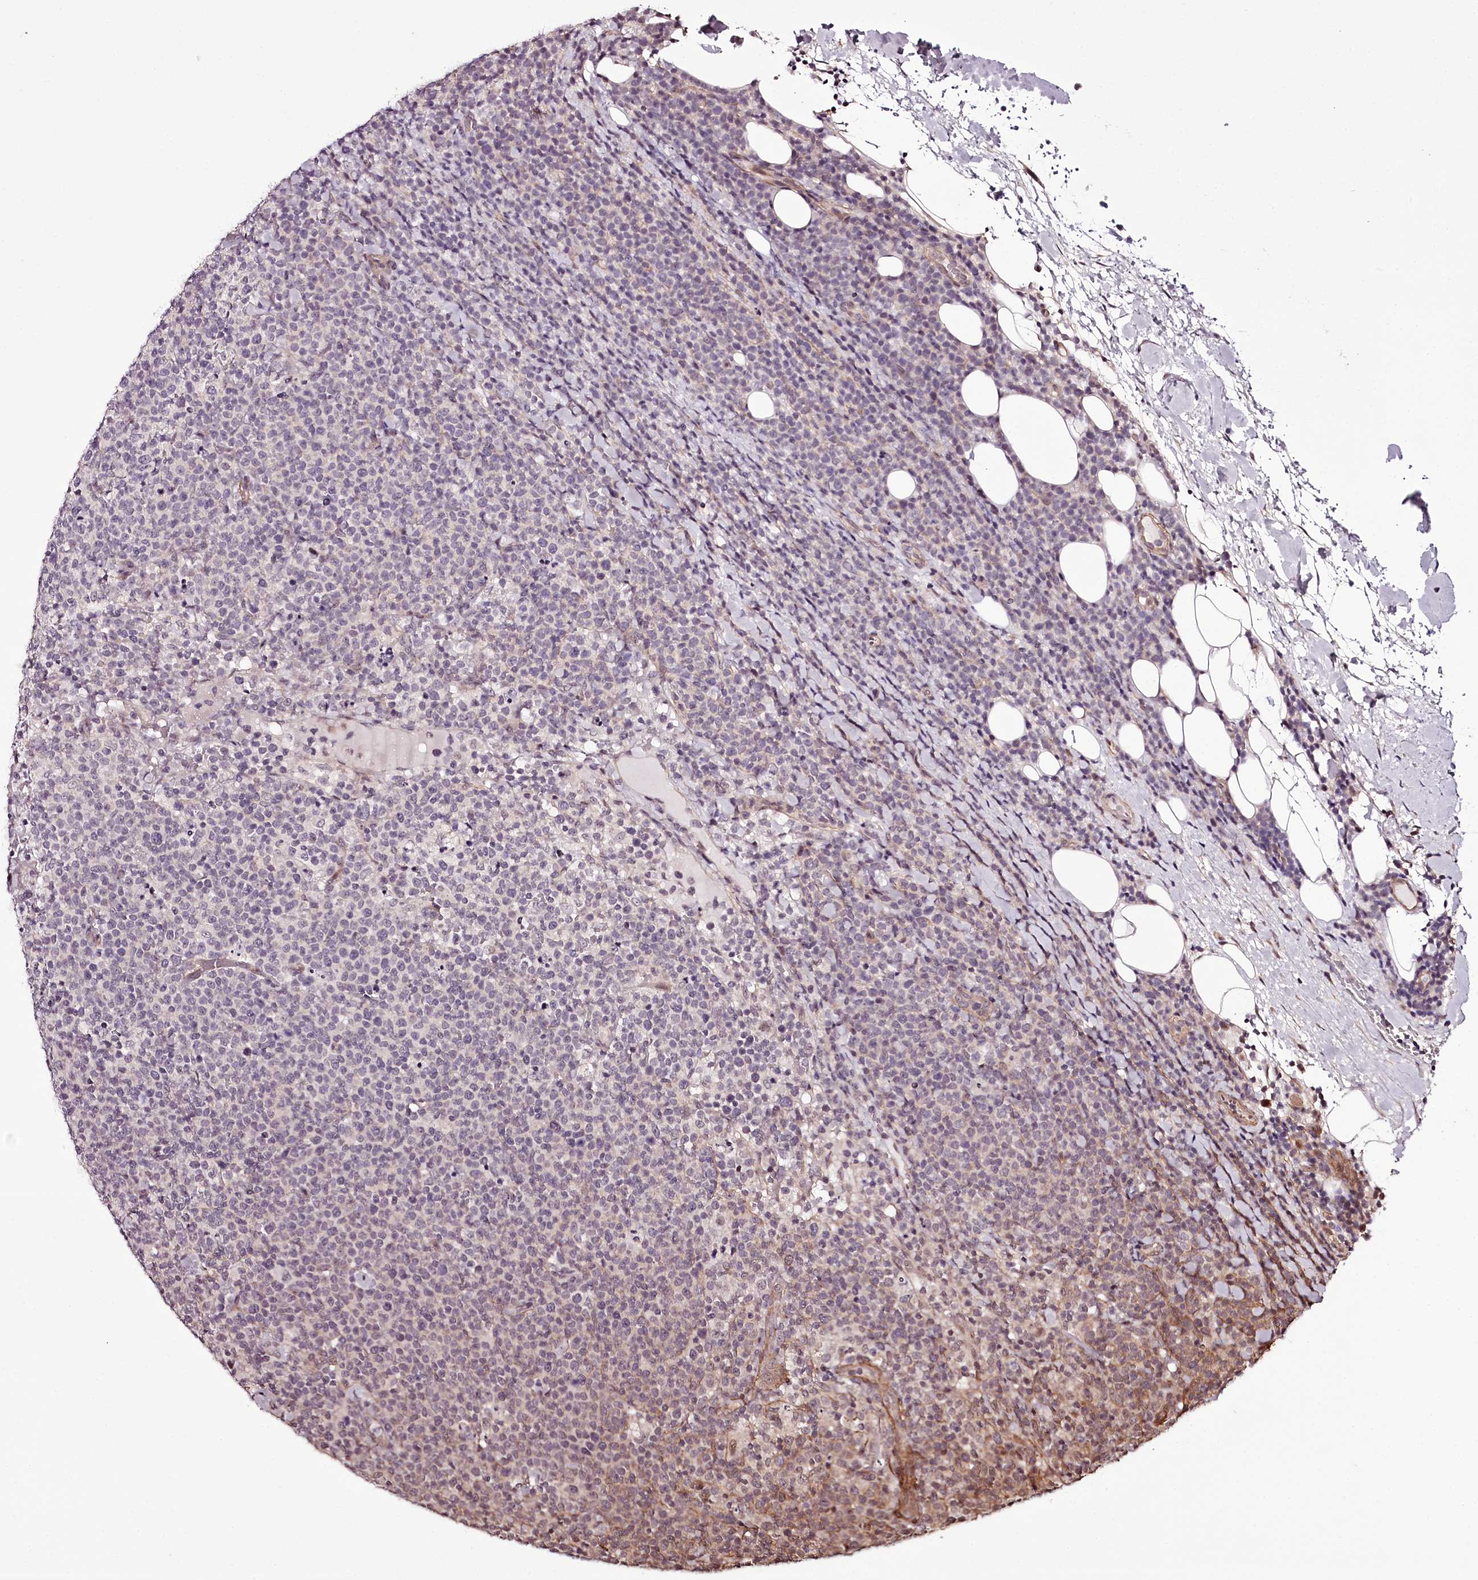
{"staining": {"intensity": "negative", "quantity": "none", "location": "none"}, "tissue": "lymphoma", "cell_type": "Tumor cells", "image_type": "cancer", "snomed": [{"axis": "morphology", "description": "Malignant lymphoma, non-Hodgkin's type, High grade"}, {"axis": "topography", "description": "Lymph node"}], "caption": "Tumor cells are negative for brown protein staining in lymphoma. Nuclei are stained in blue.", "gene": "TTC33", "patient": {"sex": "male", "age": 61}}